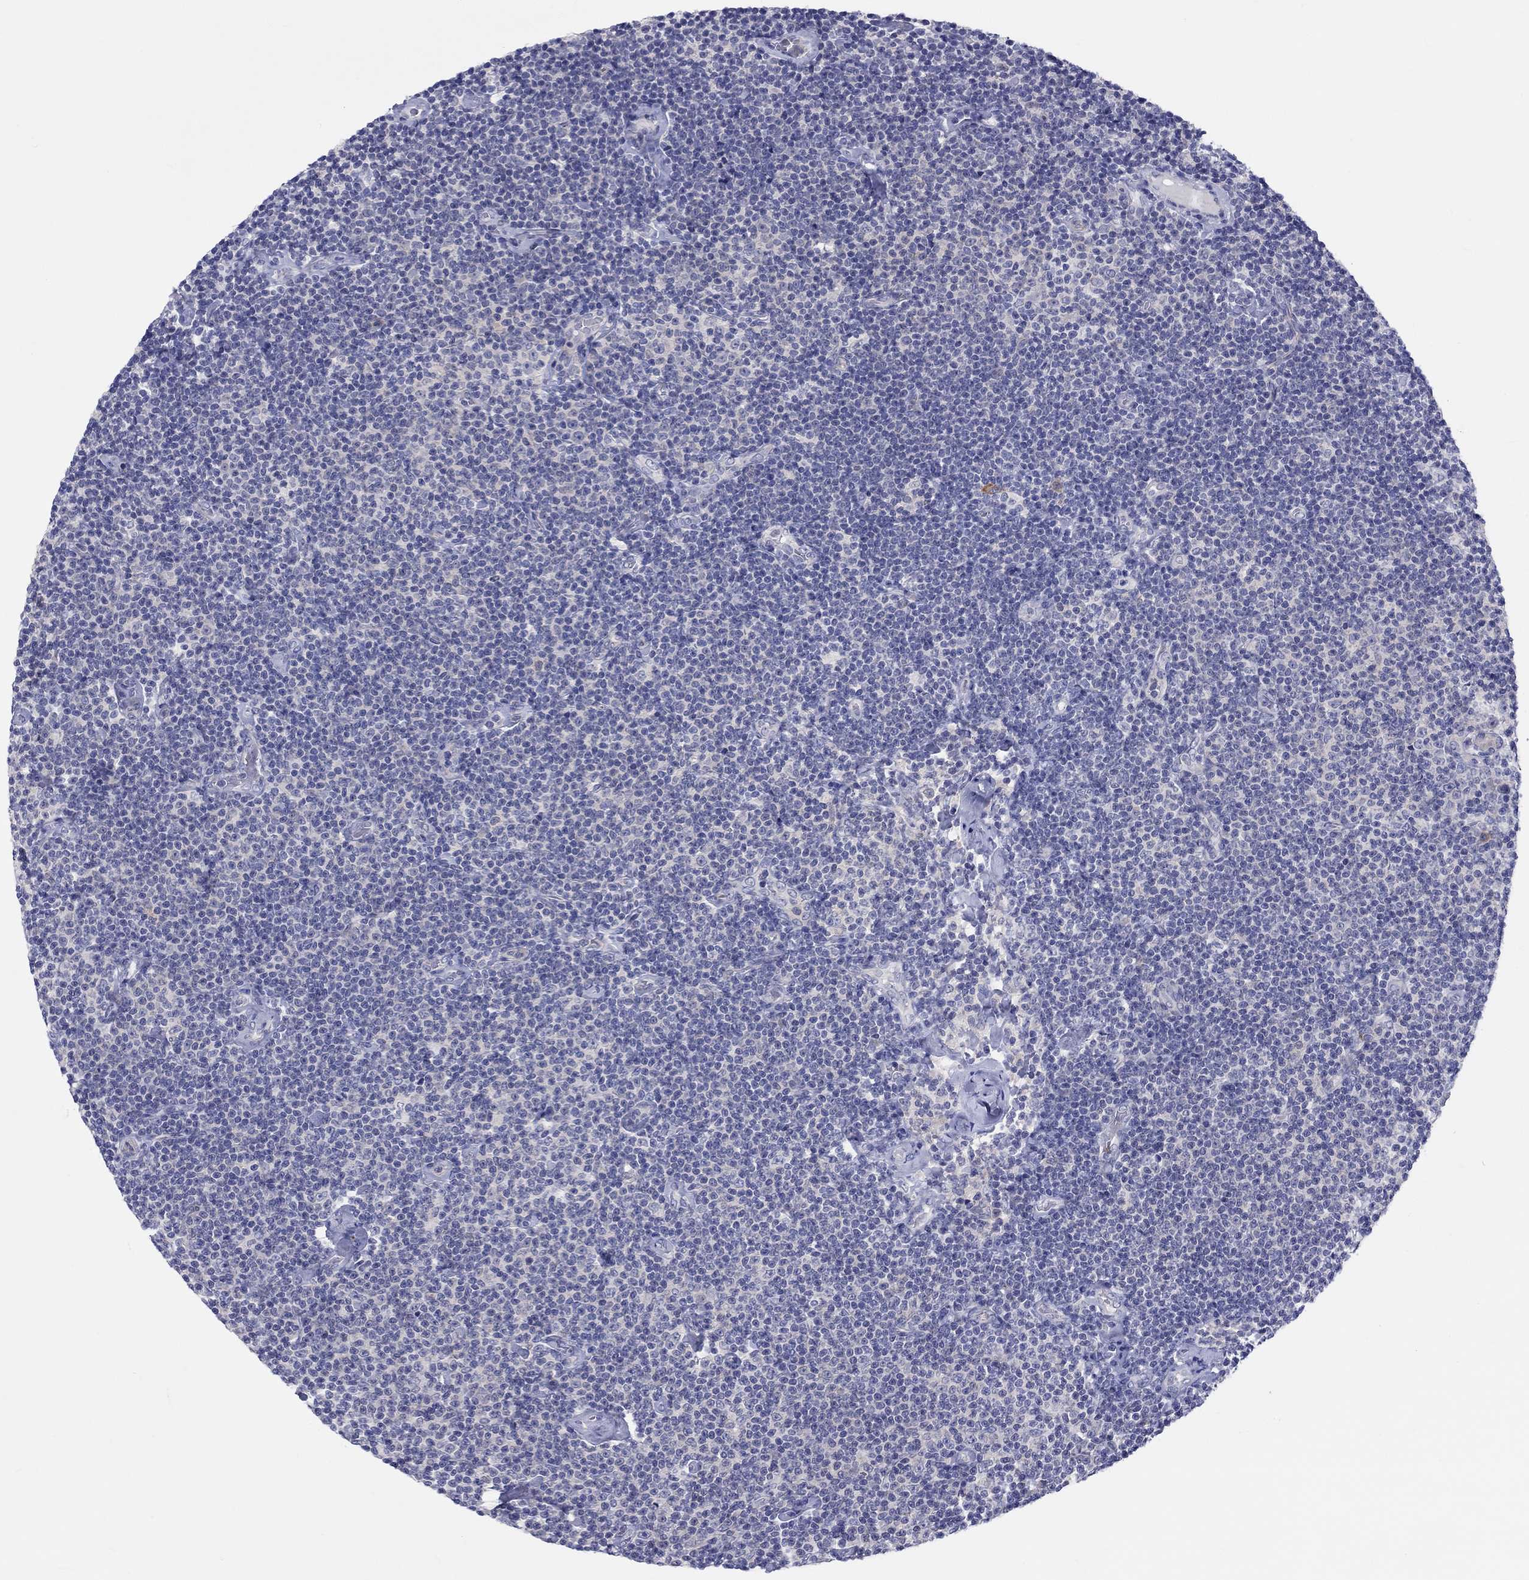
{"staining": {"intensity": "negative", "quantity": "none", "location": "none"}, "tissue": "lymphoma", "cell_type": "Tumor cells", "image_type": "cancer", "snomed": [{"axis": "morphology", "description": "Malignant lymphoma, non-Hodgkin's type, Low grade"}, {"axis": "topography", "description": "Lymph node"}], "caption": "Protein analysis of low-grade malignant lymphoma, non-Hodgkin's type reveals no significant positivity in tumor cells. (DAB immunohistochemistry with hematoxylin counter stain).", "gene": "ABCG4", "patient": {"sex": "male", "age": 81}}